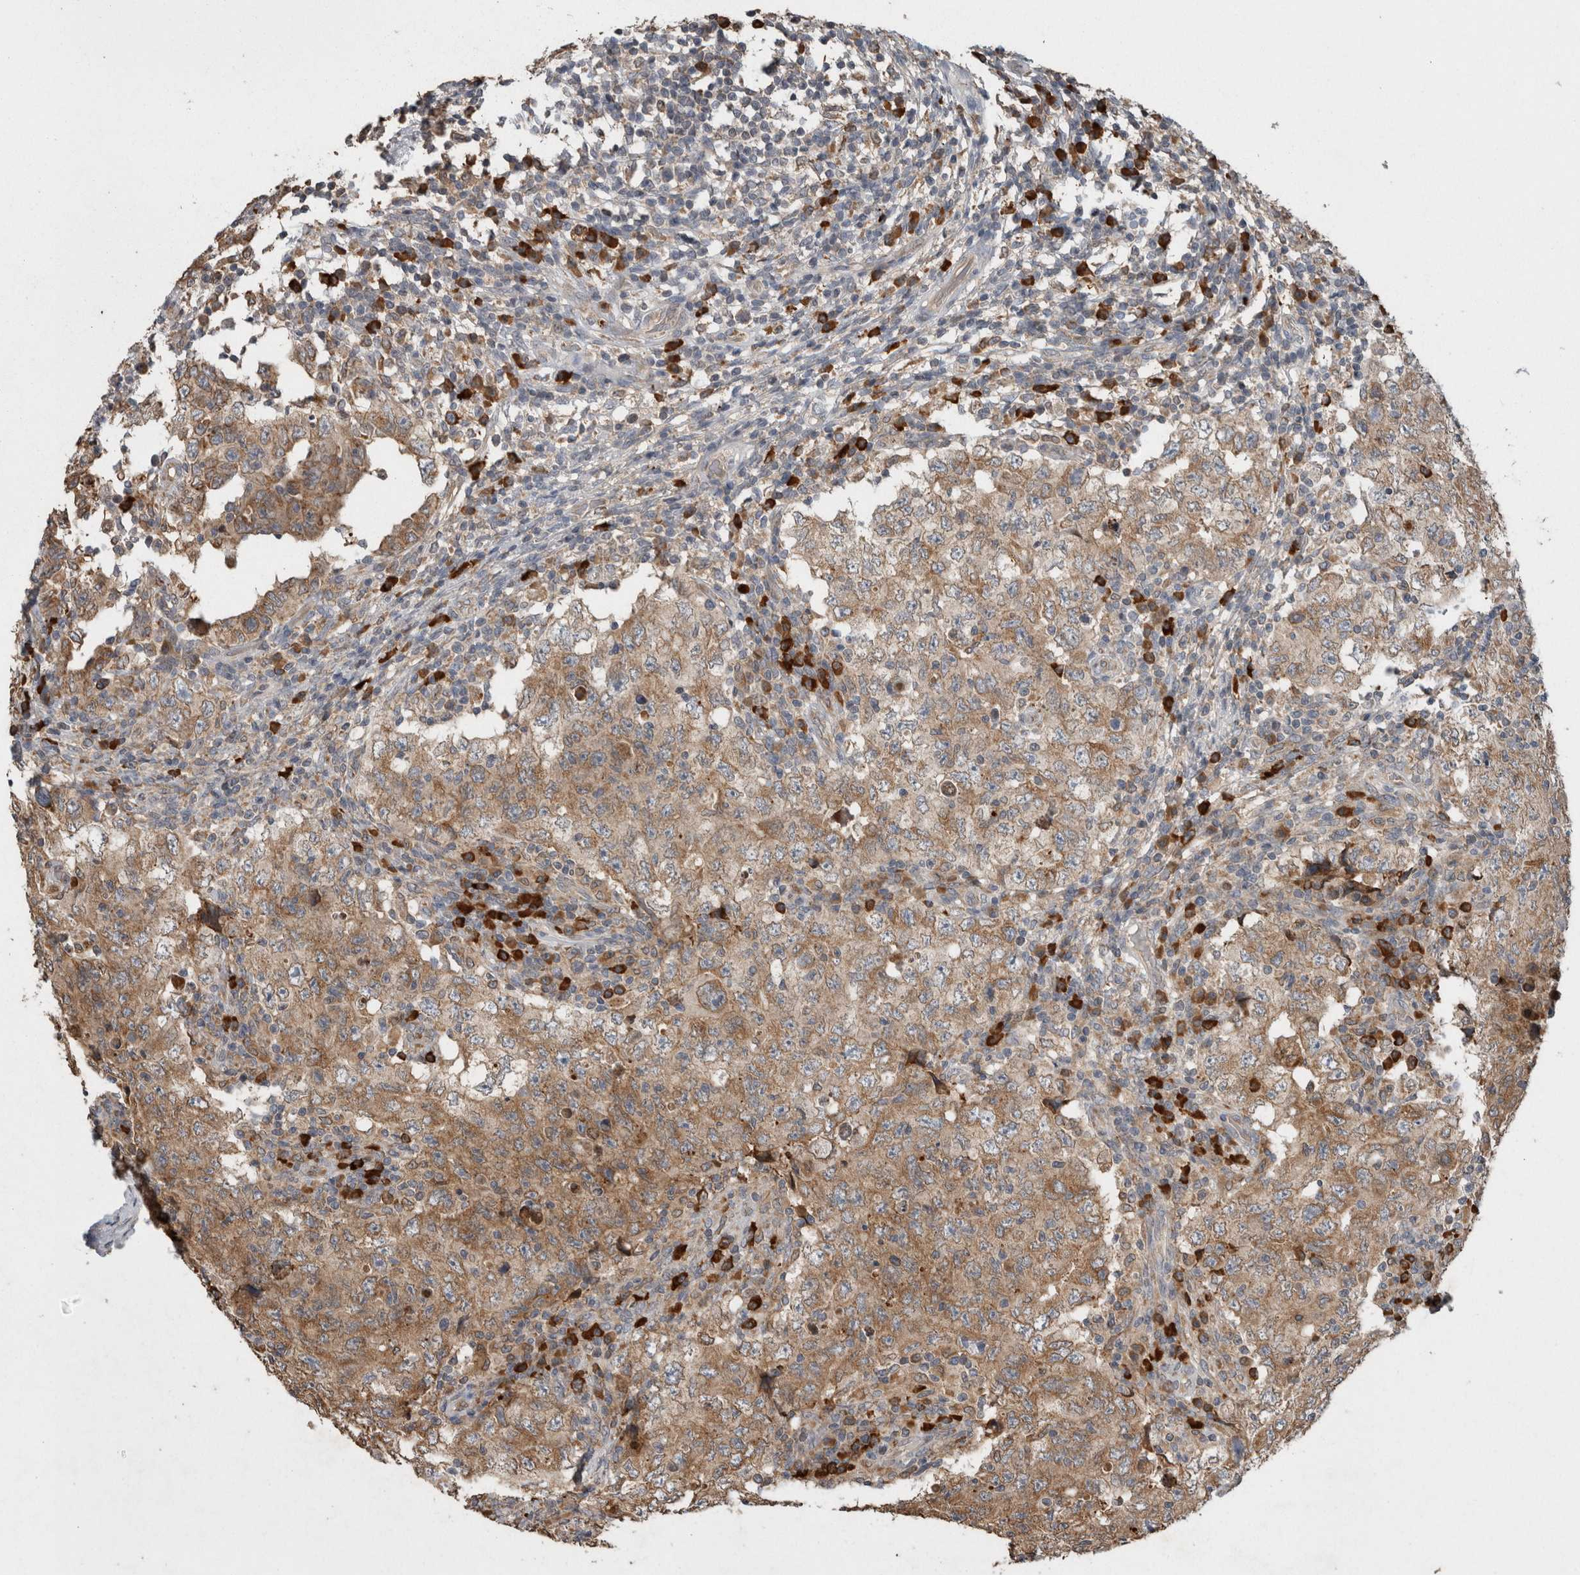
{"staining": {"intensity": "moderate", "quantity": ">75%", "location": "cytoplasmic/membranous"}, "tissue": "testis cancer", "cell_type": "Tumor cells", "image_type": "cancer", "snomed": [{"axis": "morphology", "description": "Carcinoma, Embryonal, NOS"}, {"axis": "topography", "description": "Testis"}], "caption": "Immunohistochemical staining of human embryonal carcinoma (testis) shows medium levels of moderate cytoplasmic/membranous protein staining in approximately >75% of tumor cells.", "gene": "ADGRL3", "patient": {"sex": "male", "age": 26}}